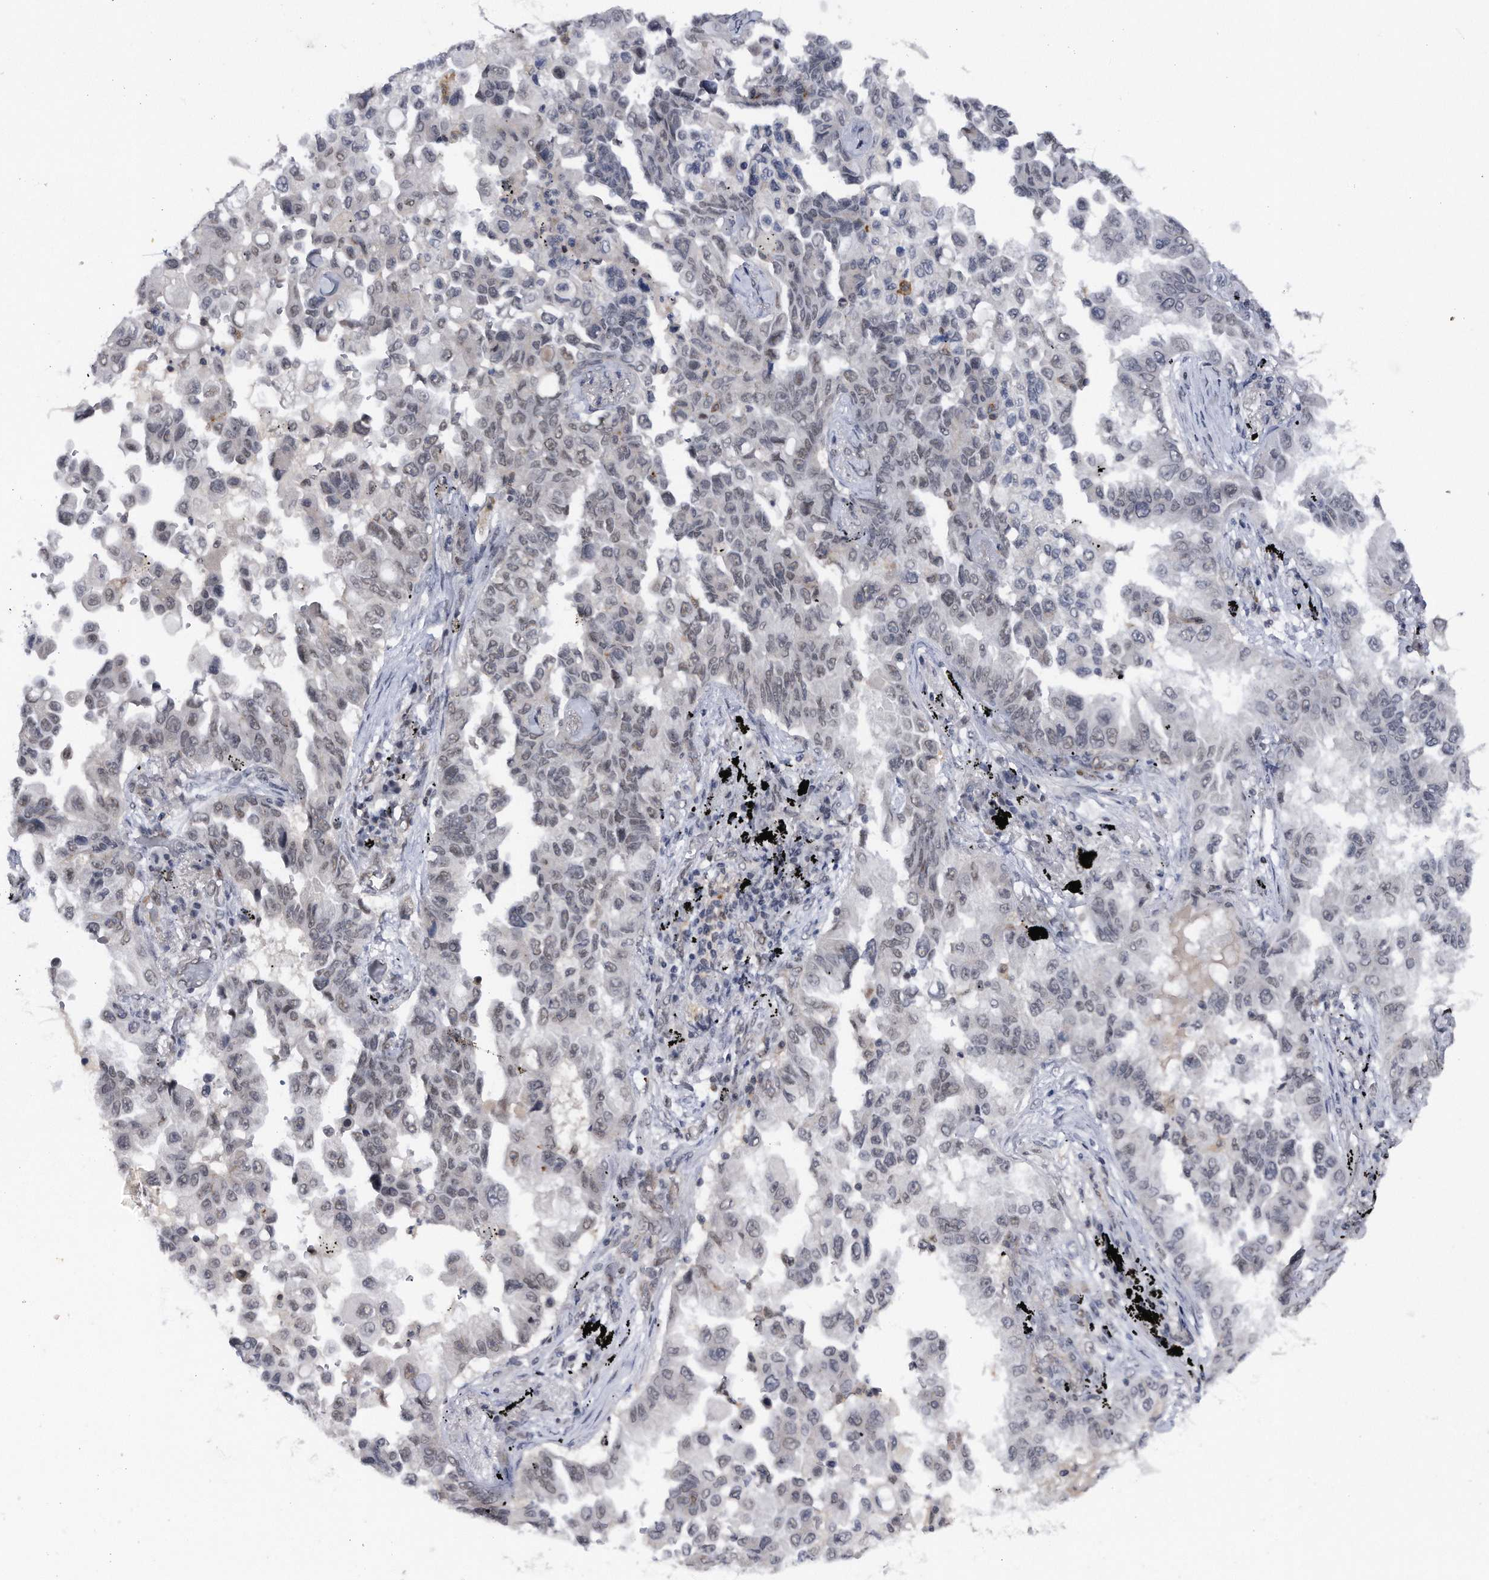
{"staining": {"intensity": "weak", "quantity": "<25%", "location": "nuclear"}, "tissue": "lung cancer", "cell_type": "Tumor cells", "image_type": "cancer", "snomed": [{"axis": "morphology", "description": "Adenocarcinoma, NOS"}, {"axis": "topography", "description": "Lung"}], "caption": "Tumor cells show no significant protein staining in adenocarcinoma (lung).", "gene": "VIRMA", "patient": {"sex": "female", "age": 67}}